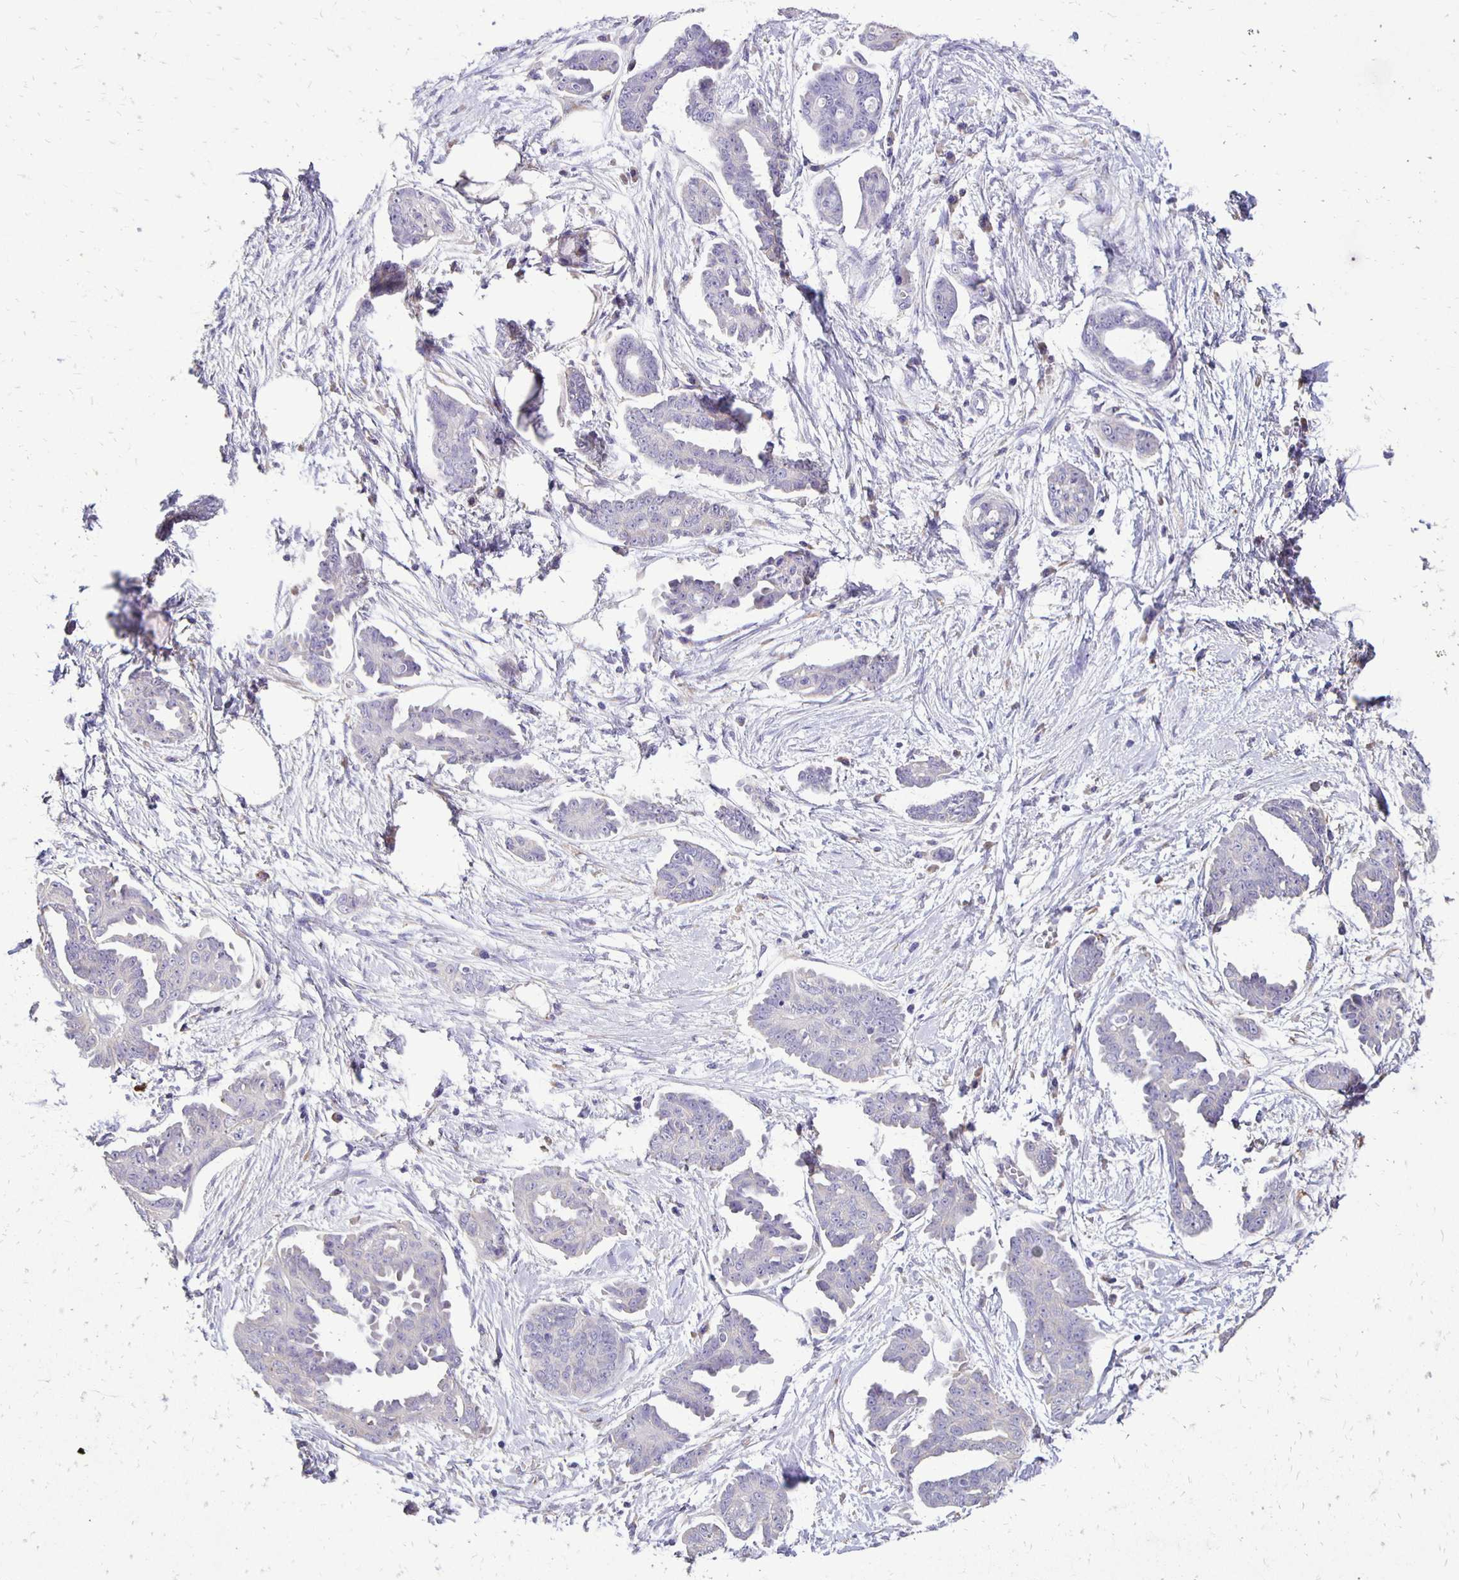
{"staining": {"intensity": "negative", "quantity": "none", "location": "none"}, "tissue": "ovarian cancer", "cell_type": "Tumor cells", "image_type": "cancer", "snomed": [{"axis": "morphology", "description": "Cystadenocarcinoma, serous, NOS"}, {"axis": "topography", "description": "Ovary"}], "caption": "Ovarian cancer (serous cystadenocarcinoma) stained for a protein using immunohistochemistry displays no expression tumor cells.", "gene": "ANKRD45", "patient": {"sex": "female", "age": 71}}